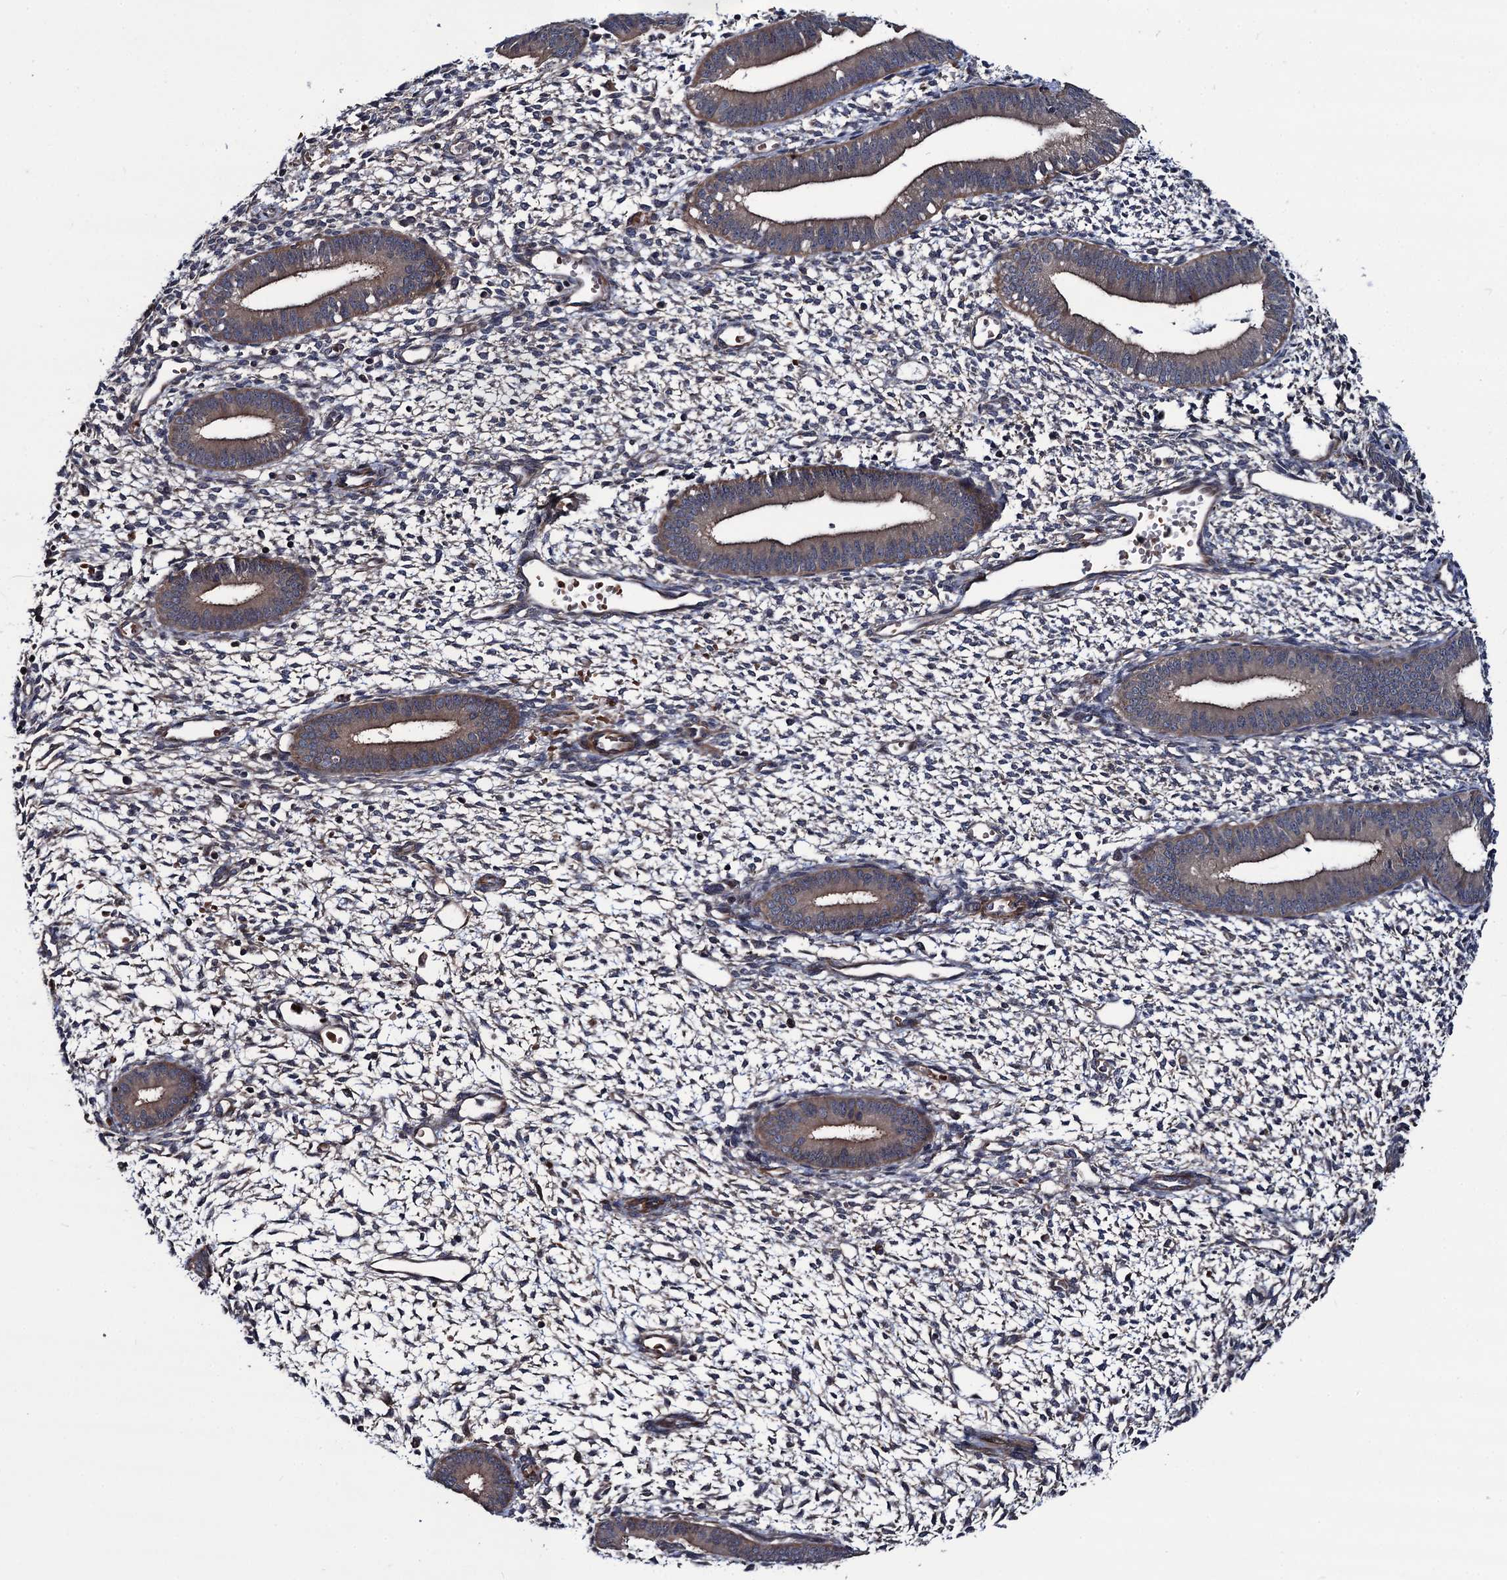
{"staining": {"intensity": "negative", "quantity": "none", "location": "none"}, "tissue": "endometrium", "cell_type": "Cells in endometrial stroma", "image_type": "normal", "snomed": [{"axis": "morphology", "description": "Normal tissue, NOS"}, {"axis": "topography", "description": "Endometrium"}], "caption": "IHC photomicrograph of normal human endometrium stained for a protein (brown), which demonstrates no positivity in cells in endometrial stroma.", "gene": "KXD1", "patient": {"sex": "female", "age": 46}}